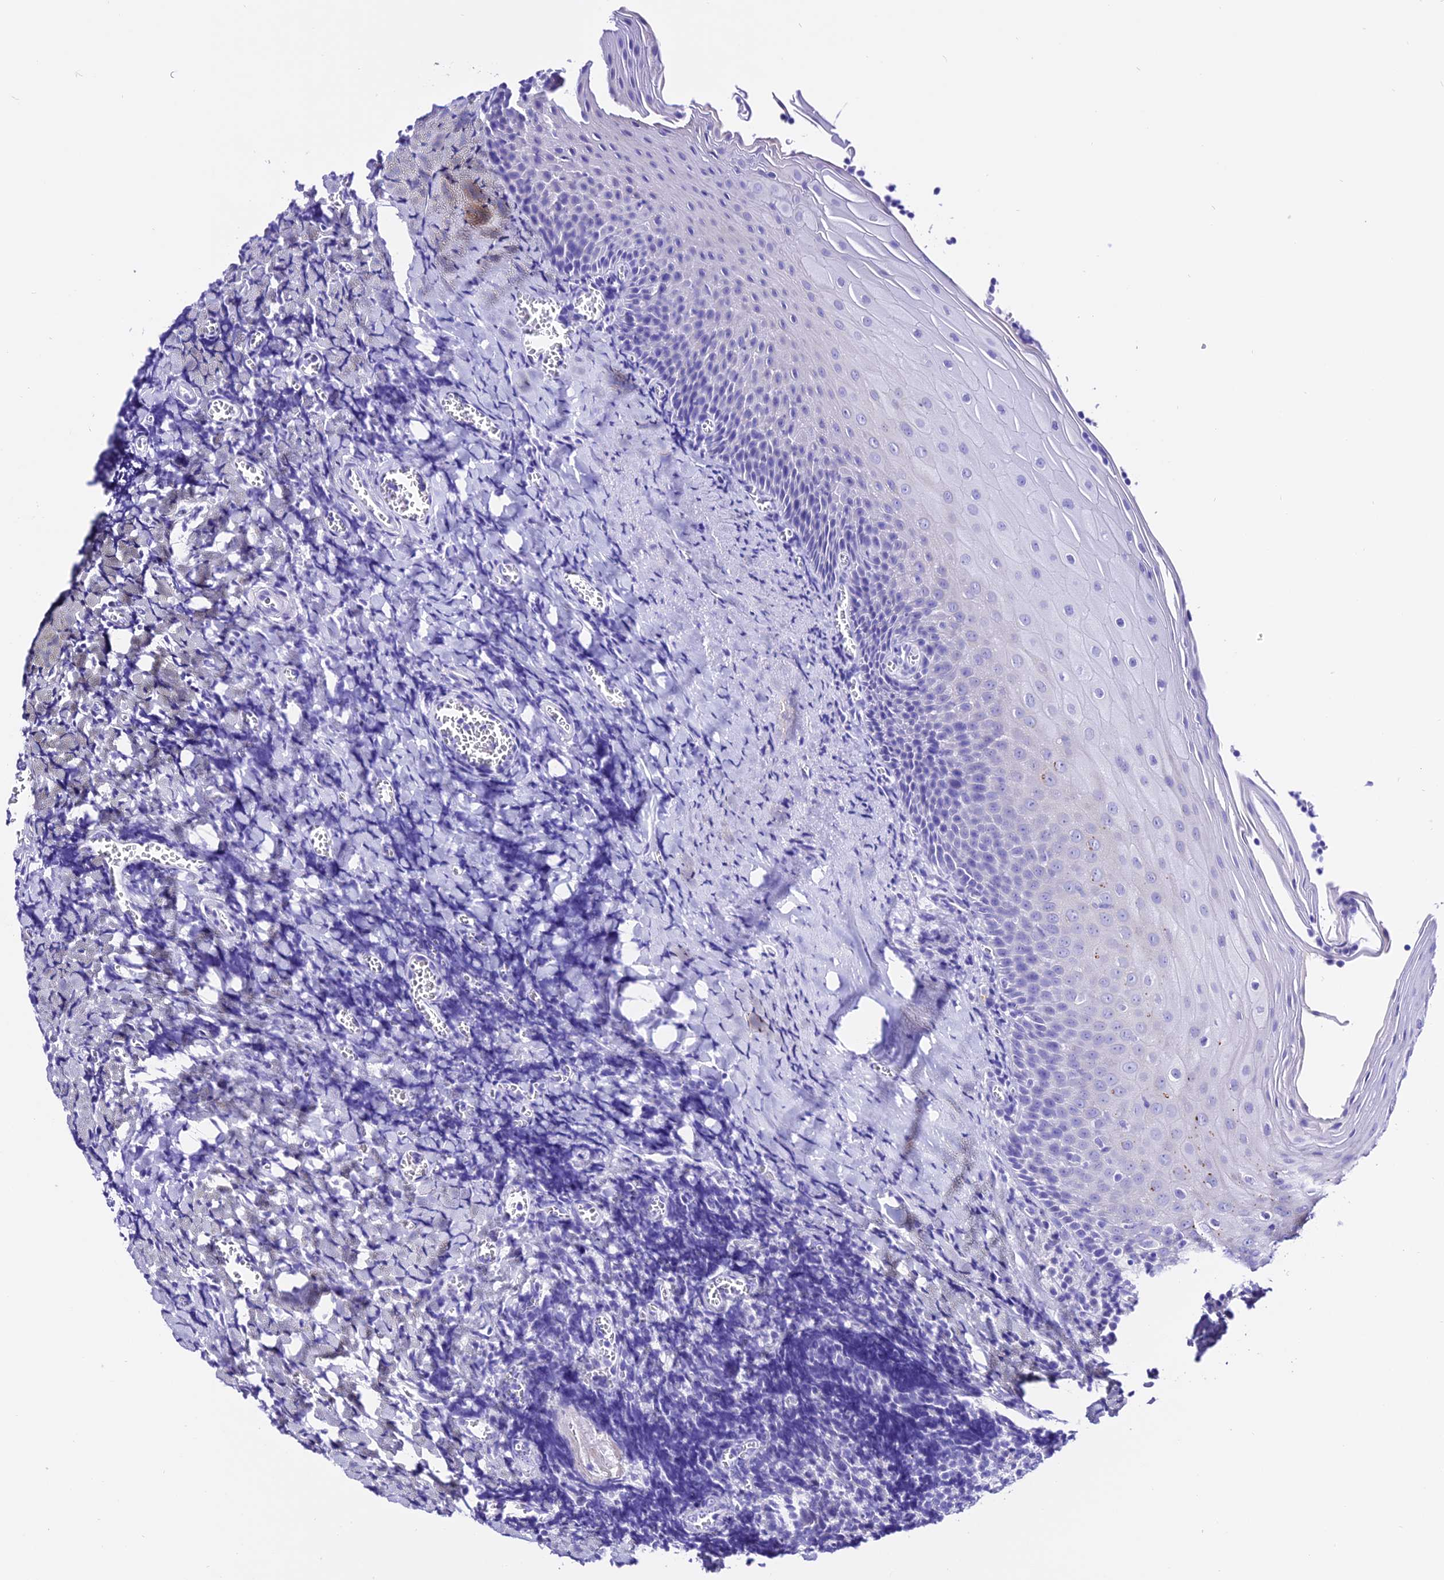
{"staining": {"intensity": "negative", "quantity": "none", "location": "none"}, "tissue": "tonsil", "cell_type": "Germinal center cells", "image_type": "normal", "snomed": [{"axis": "morphology", "description": "Normal tissue, NOS"}, {"axis": "topography", "description": "Tonsil"}], "caption": "Unremarkable tonsil was stained to show a protein in brown. There is no significant expression in germinal center cells.", "gene": "TRMT44", "patient": {"sex": "male", "age": 27}}